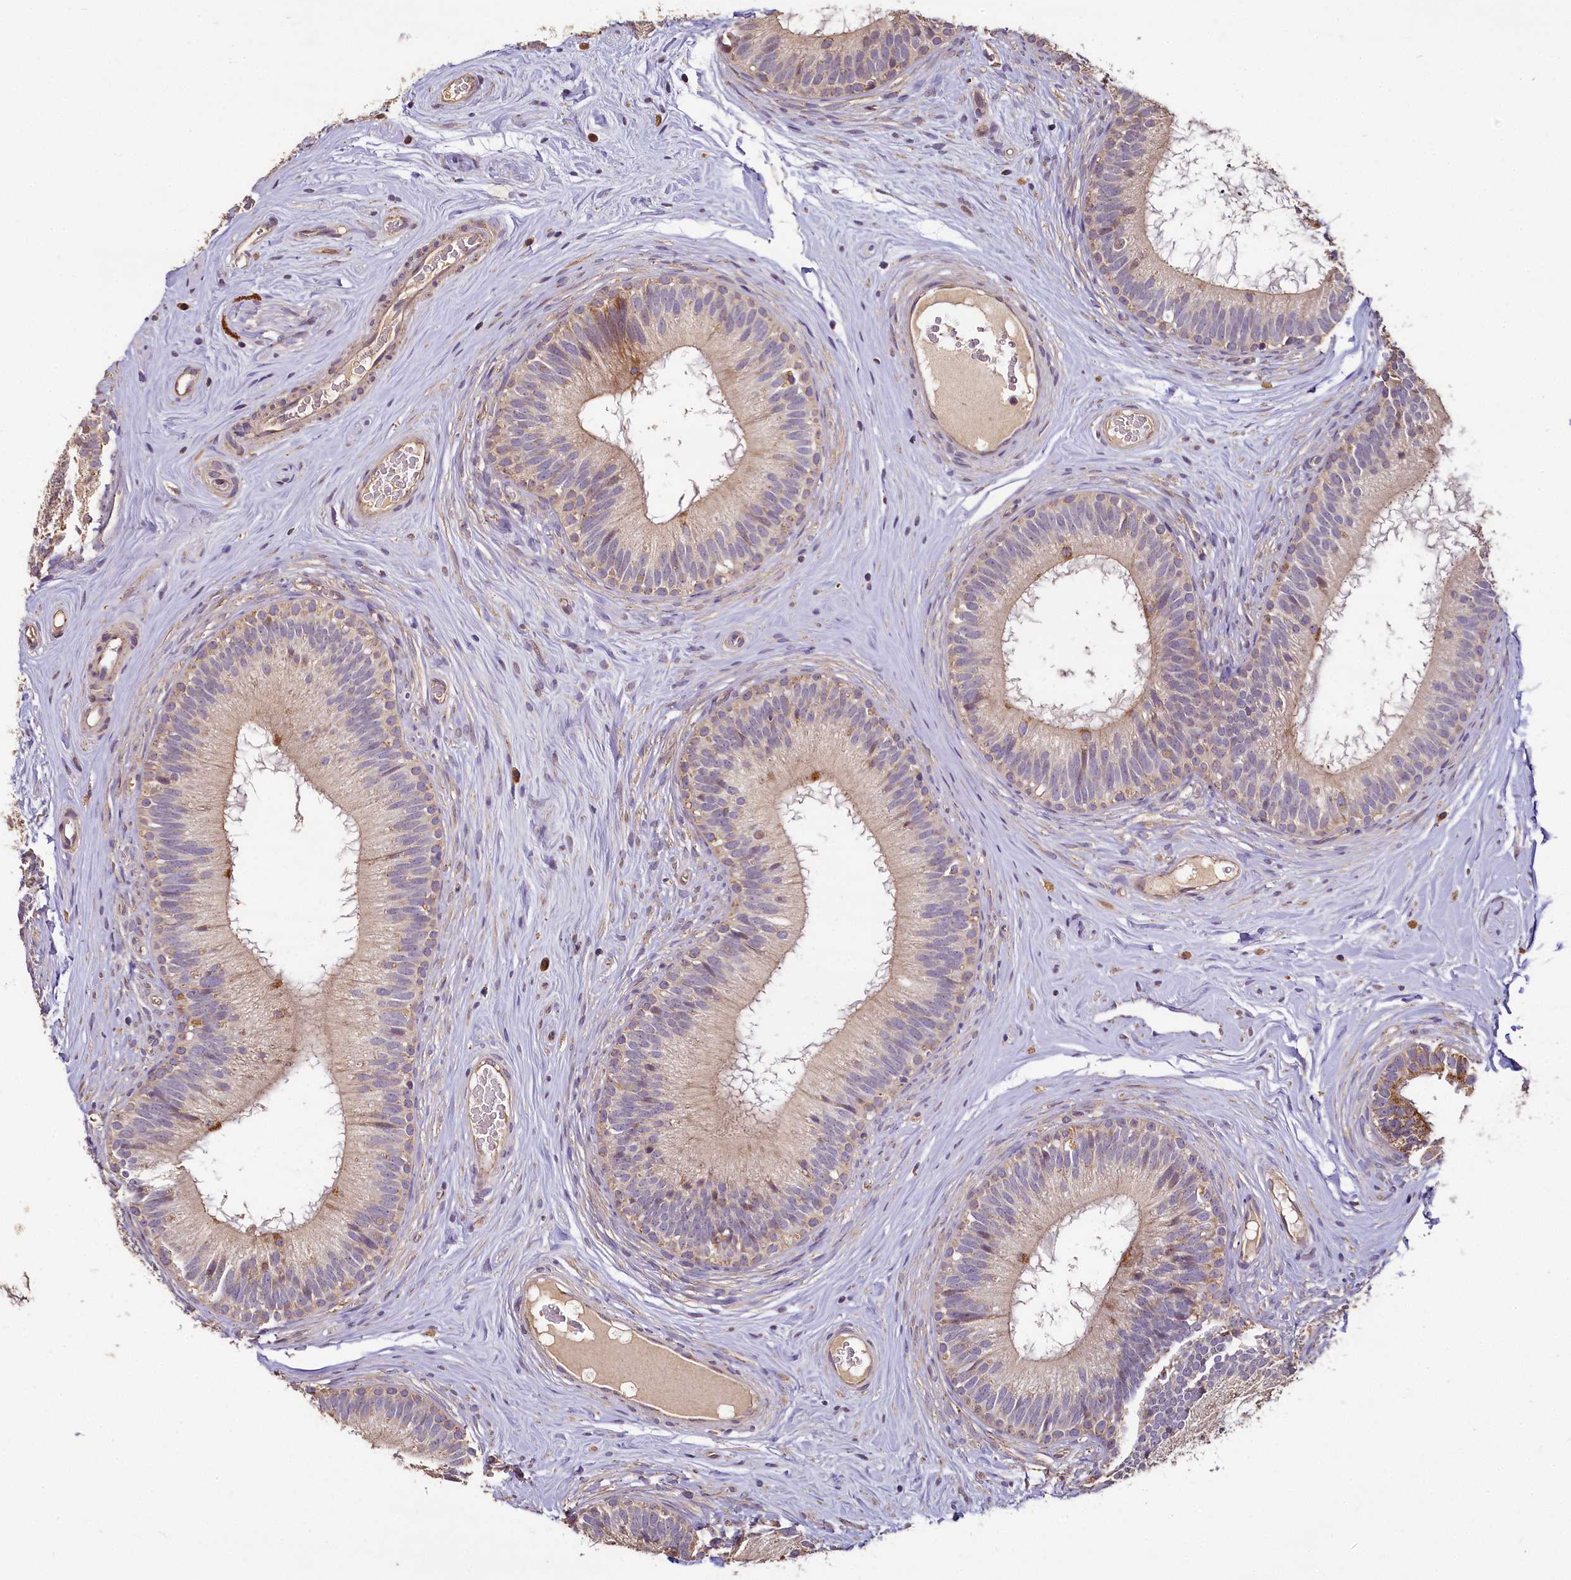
{"staining": {"intensity": "moderate", "quantity": "25%-75%", "location": "cytoplasmic/membranous"}, "tissue": "epididymis", "cell_type": "Glandular cells", "image_type": "normal", "snomed": [{"axis": "morphology", "description": "Normal tissue, NOS"}, {"axis": "topography", "description": "Epididymis"}], "caption": "This is an image of immunohistochemistry staining of unremarkable epididymis, which shows moderate positivity in the cytoplasmic/membranous of glandular cells.", "gene": "COQ9", "patient": {"sex": "male", "age": 33}}